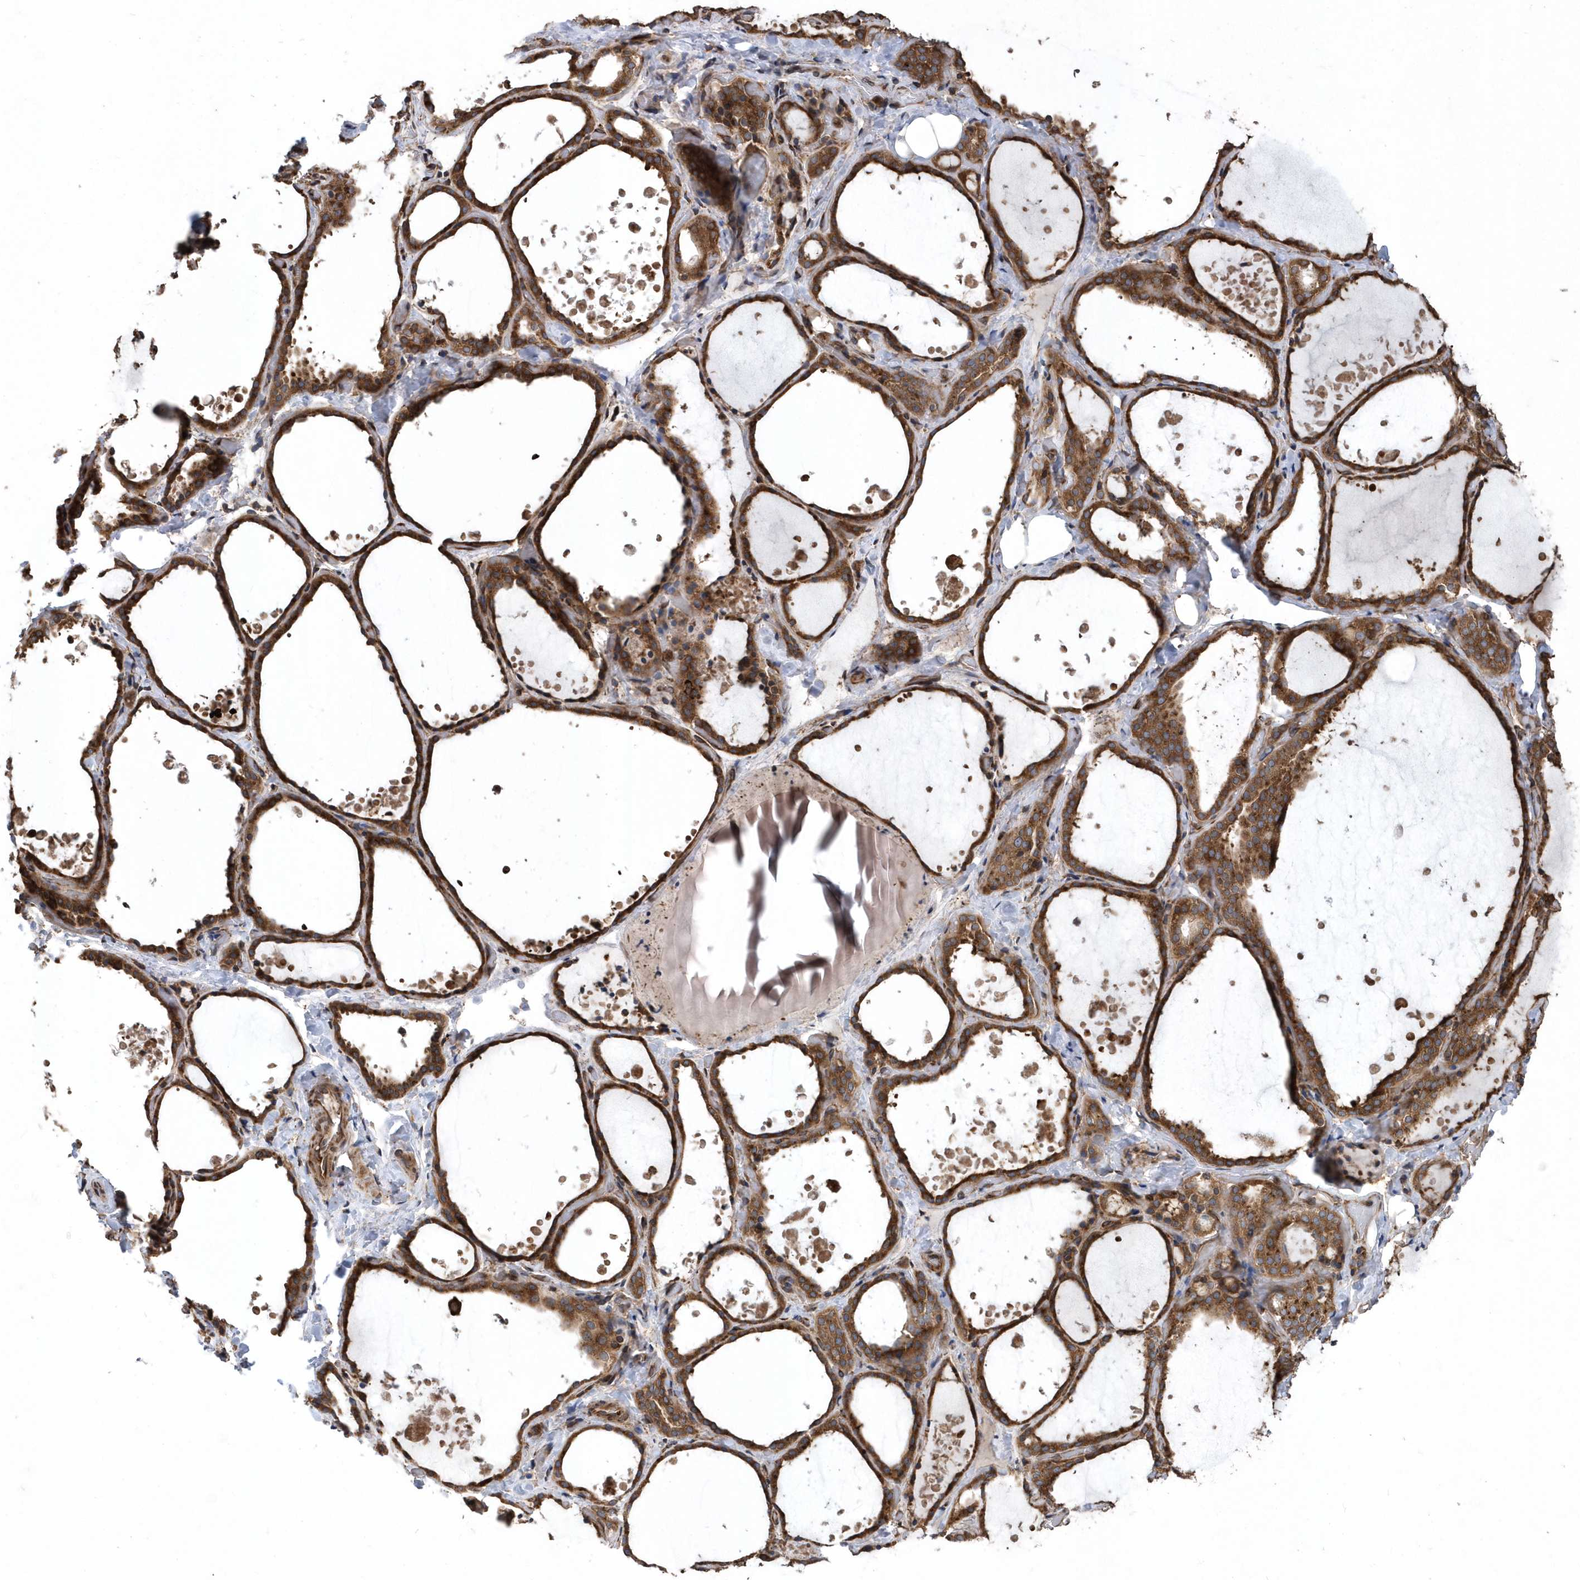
{"staining": {"intensity": "moderate", "quantity": ">75%", "location": "cytoplasmic/membranous"}, "tissue": "thyroid gland", "cell_type": "Glandular cells", "image_type": "normal", "snomed": [{"axis": "morphology", "description": "Normal tissue, NOS"}, {"axis": "topography", "description": "Thyroid gland"}], "caption": "IHC of unremarkable human thyroid gland demonstrates medium levels of moderate cytoplasmic/membranous positivity in approximately >75% of glandular cells. The staining is performed using DAB brown chromogen to label protein expression. The nuclei are counter-stained blue using hematoxylin.", "gene": "WASHC5", "patient": {"sex": "female", "age": 44}}